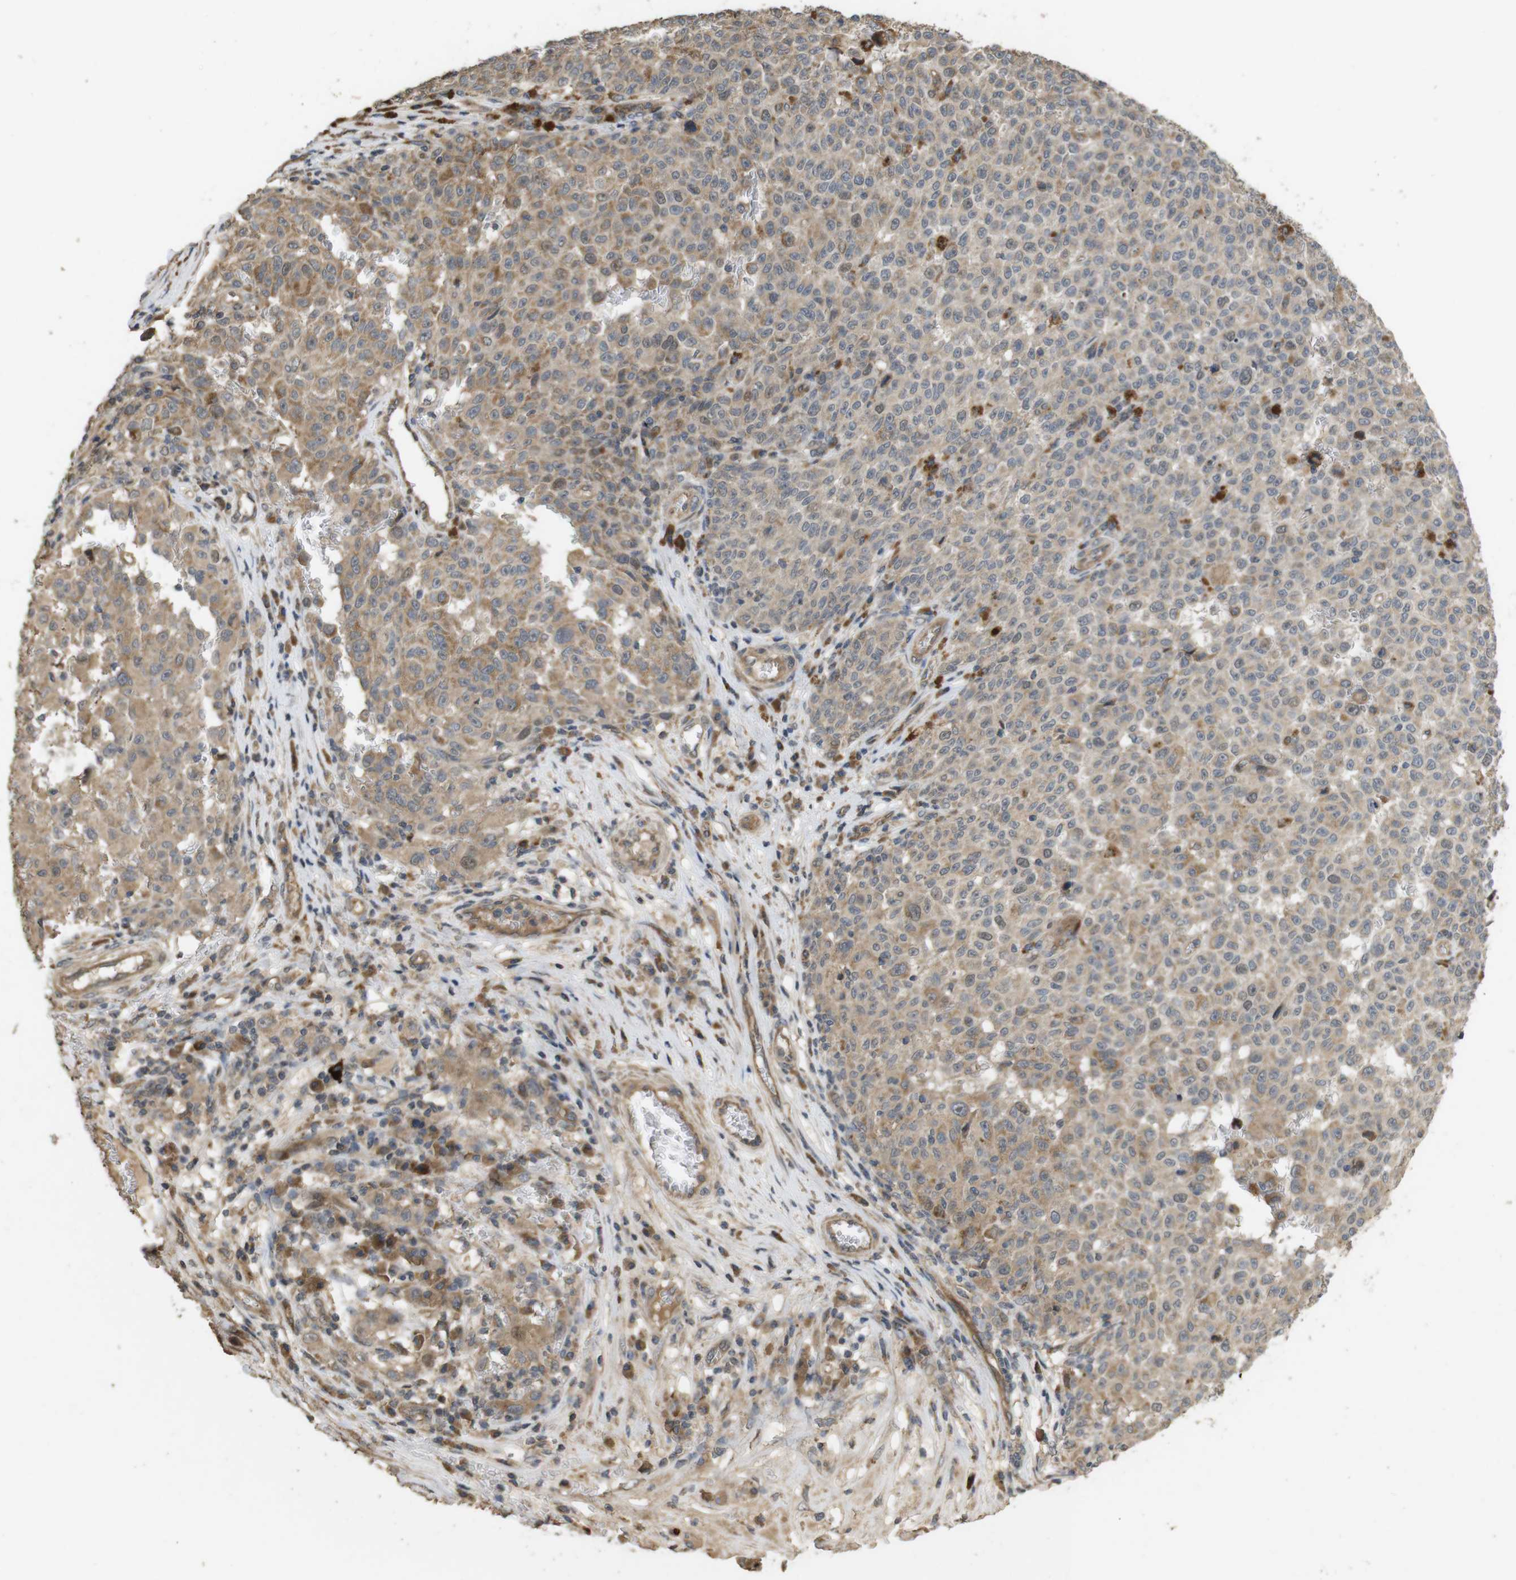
{"staining": {"intensity": "weak", "quantity": ">75%", "location": "cytoplasmic/membranous,nuclear"}, "tissue": "melanoma", "cell_type": "Tumor cells", "image_type": "cancer", "snomed": [{"axis": "morphology", "description": "Malignant melanoma, NOS"}, {"axis": "topography", "description": "Skin"}], "caption": "Immunohistochemistry (IHC) (DAB (3,3'-diaminobenzidine)) staining of human melanoma demonstrates weak cytoplasmic/membranous and nuclear protein staining in approximately >75% of tumor cells.", "gene": "PCDHB10", "patient": {"sex": "female", "age": 82}}